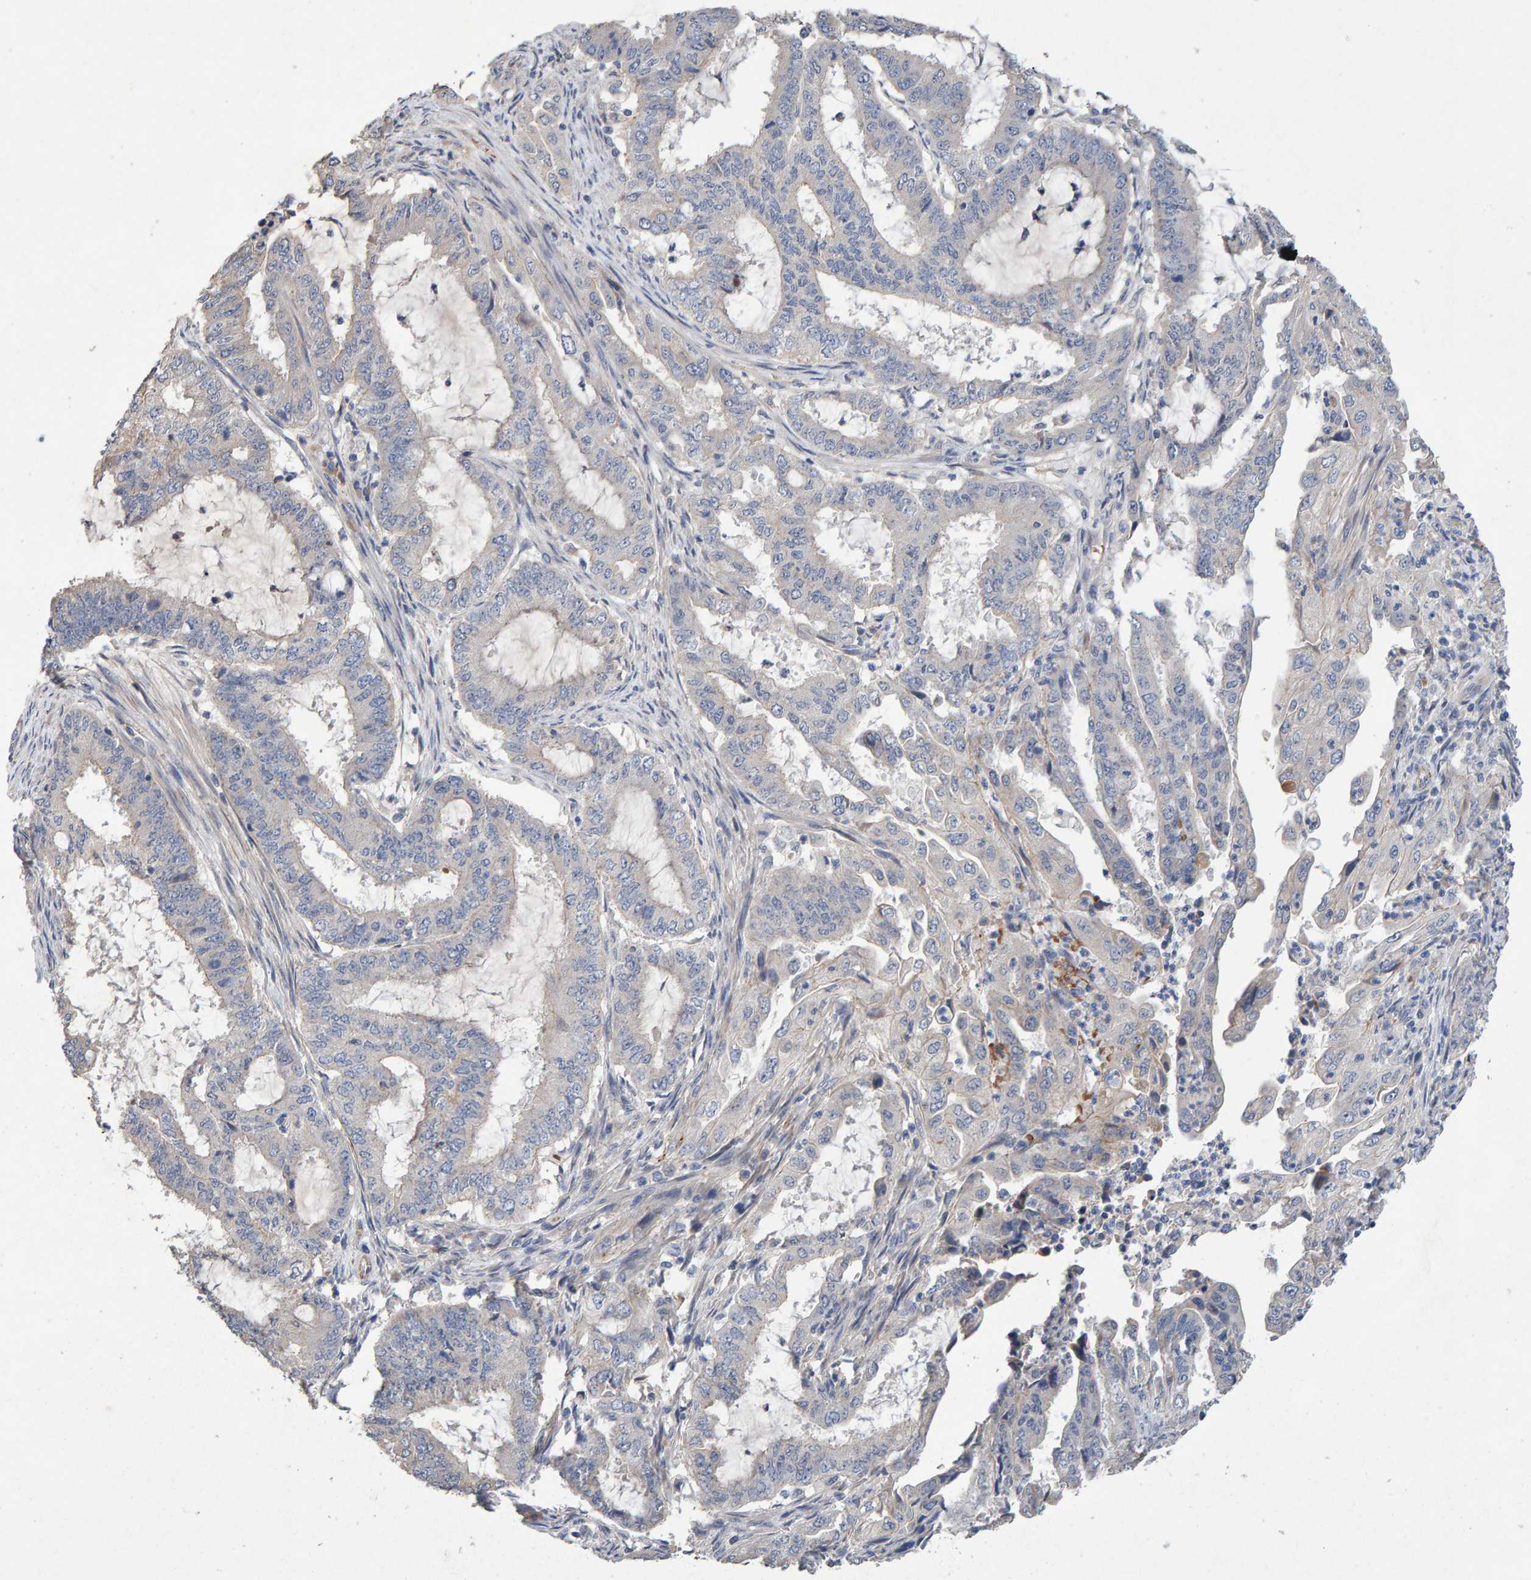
{"staining": {"intensity": "negative", "quantity": "none", "location": "none"}, "tissue": "endometrial cancer", "cell_type": "Tumor cells", "image_type": "cancer", "snomed": [{"axis": "morphology", "description": "Adenocarcinoma, NOS"}, {"axis": "topography", "description": "Endometrium"}], "caption": "Endometrial cancer (adenocarcinoma) was stained to show a protein in brown. There is no significant positivity in tumor cells. (DAB (3,3'-diaminobenzidine) immunohistochemistry (IHC) with hematoxylin counter stain).", "gene": "EFR3A", "patient": {"sex": "female", "age": 51}}